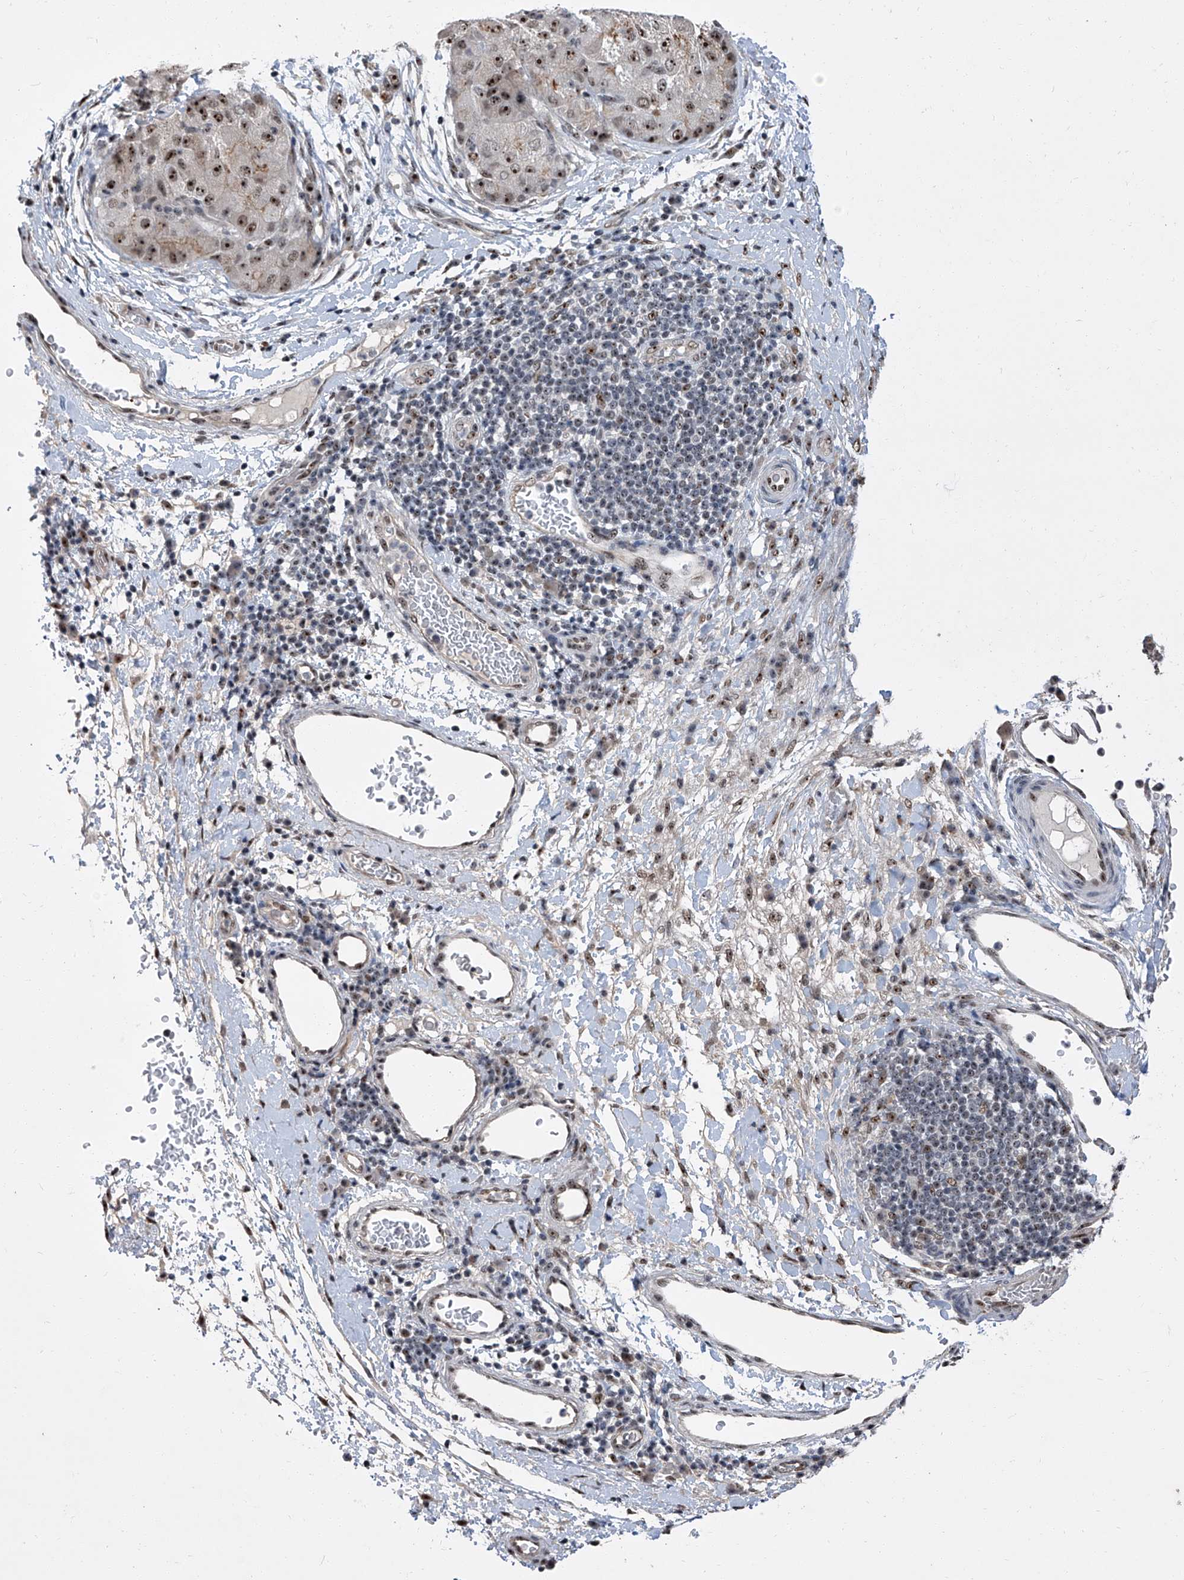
{"staining": {"intensity": "moderate", "quantity": ">75%", "location": "nuclear"}, "tissue": "liver cancer", "cell_type": "Tumor cells", "image_type": "cancer", "snomed": [{"axis": "morphology", "description": "Carcinoma, Hepatocellular, NOS"}, {"axis": "topography", "description": "Liver"}], "caption": "DAB immunohistochemical staining of human liver hepatocellular carcinoma shows moderate nuclear protein expression in approximately >75% of tumor cells. The staining was performed using DAB, with brown indicating positive protein expression. Nuclei are stained blue with hematoxylin.", "gene": "CMTR1", "patient": {"sex": "male", "age": 80}}